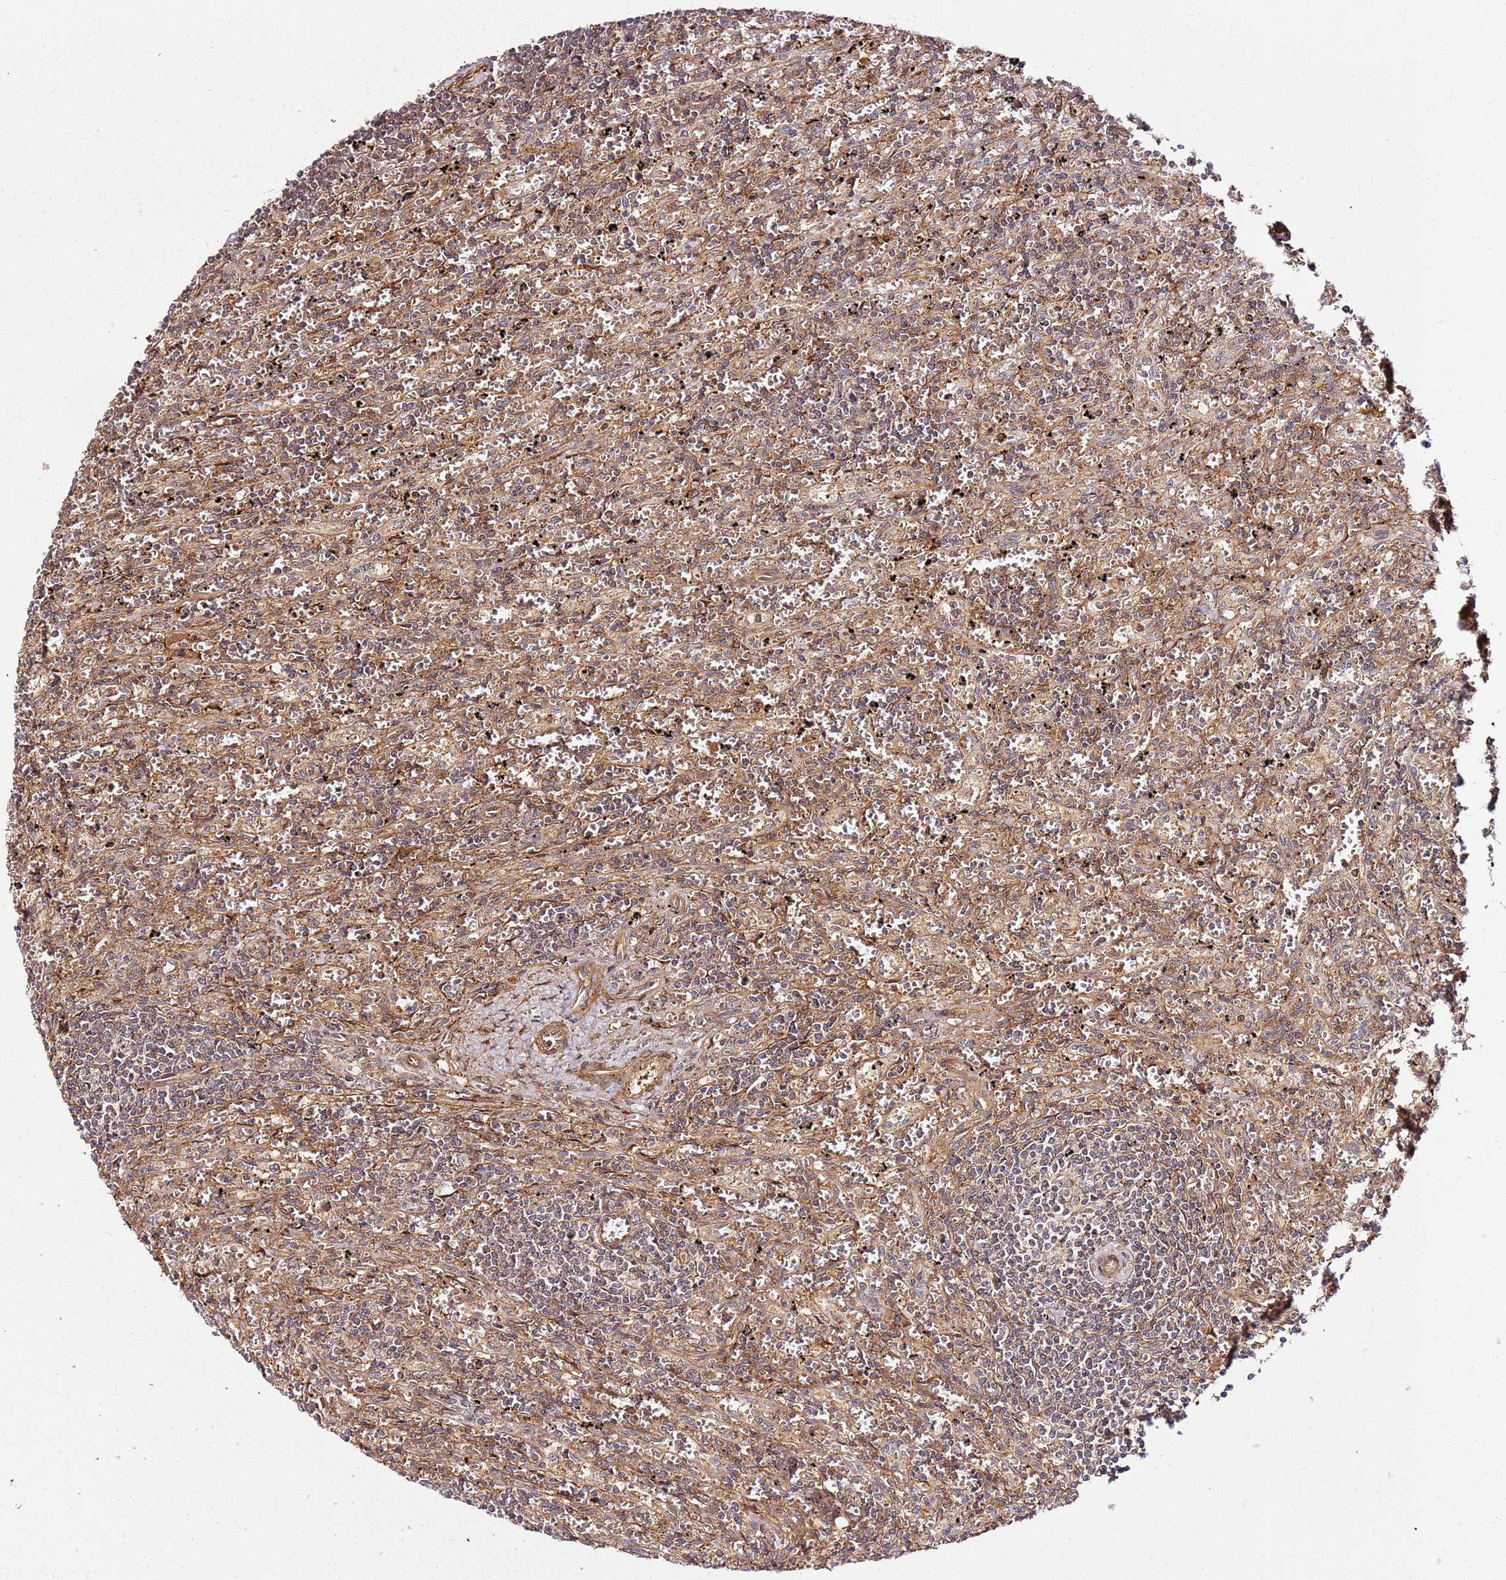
{"staining": {"intensity": "weak", "quantity": "<25%", "location": "cytoplasmic/membranous"}, "tissue": "lymphoma", "cell_type": "Tumor cells", "image_type": "cancer", "snomed": [{"axis": "morphology", "description": "Malignant lymphoma, non-Hodgkin's type, Low grade"}, {"axis": "topography", "description": "Spleen"}], "caption": "High power microscopy image of an immunohistochemistry (IHC) micrograph of malignant lymphoma, non-Hodgkin's type (low-grade), revealing no significant positivity in tumor cells. (DAB (3,3'-diaminobenzidine) immunohistochemistry (IHC) with hematoxylin counter stain).", "gene": "CCNYL1", "patient": {"sex": "male", "age": 76}}